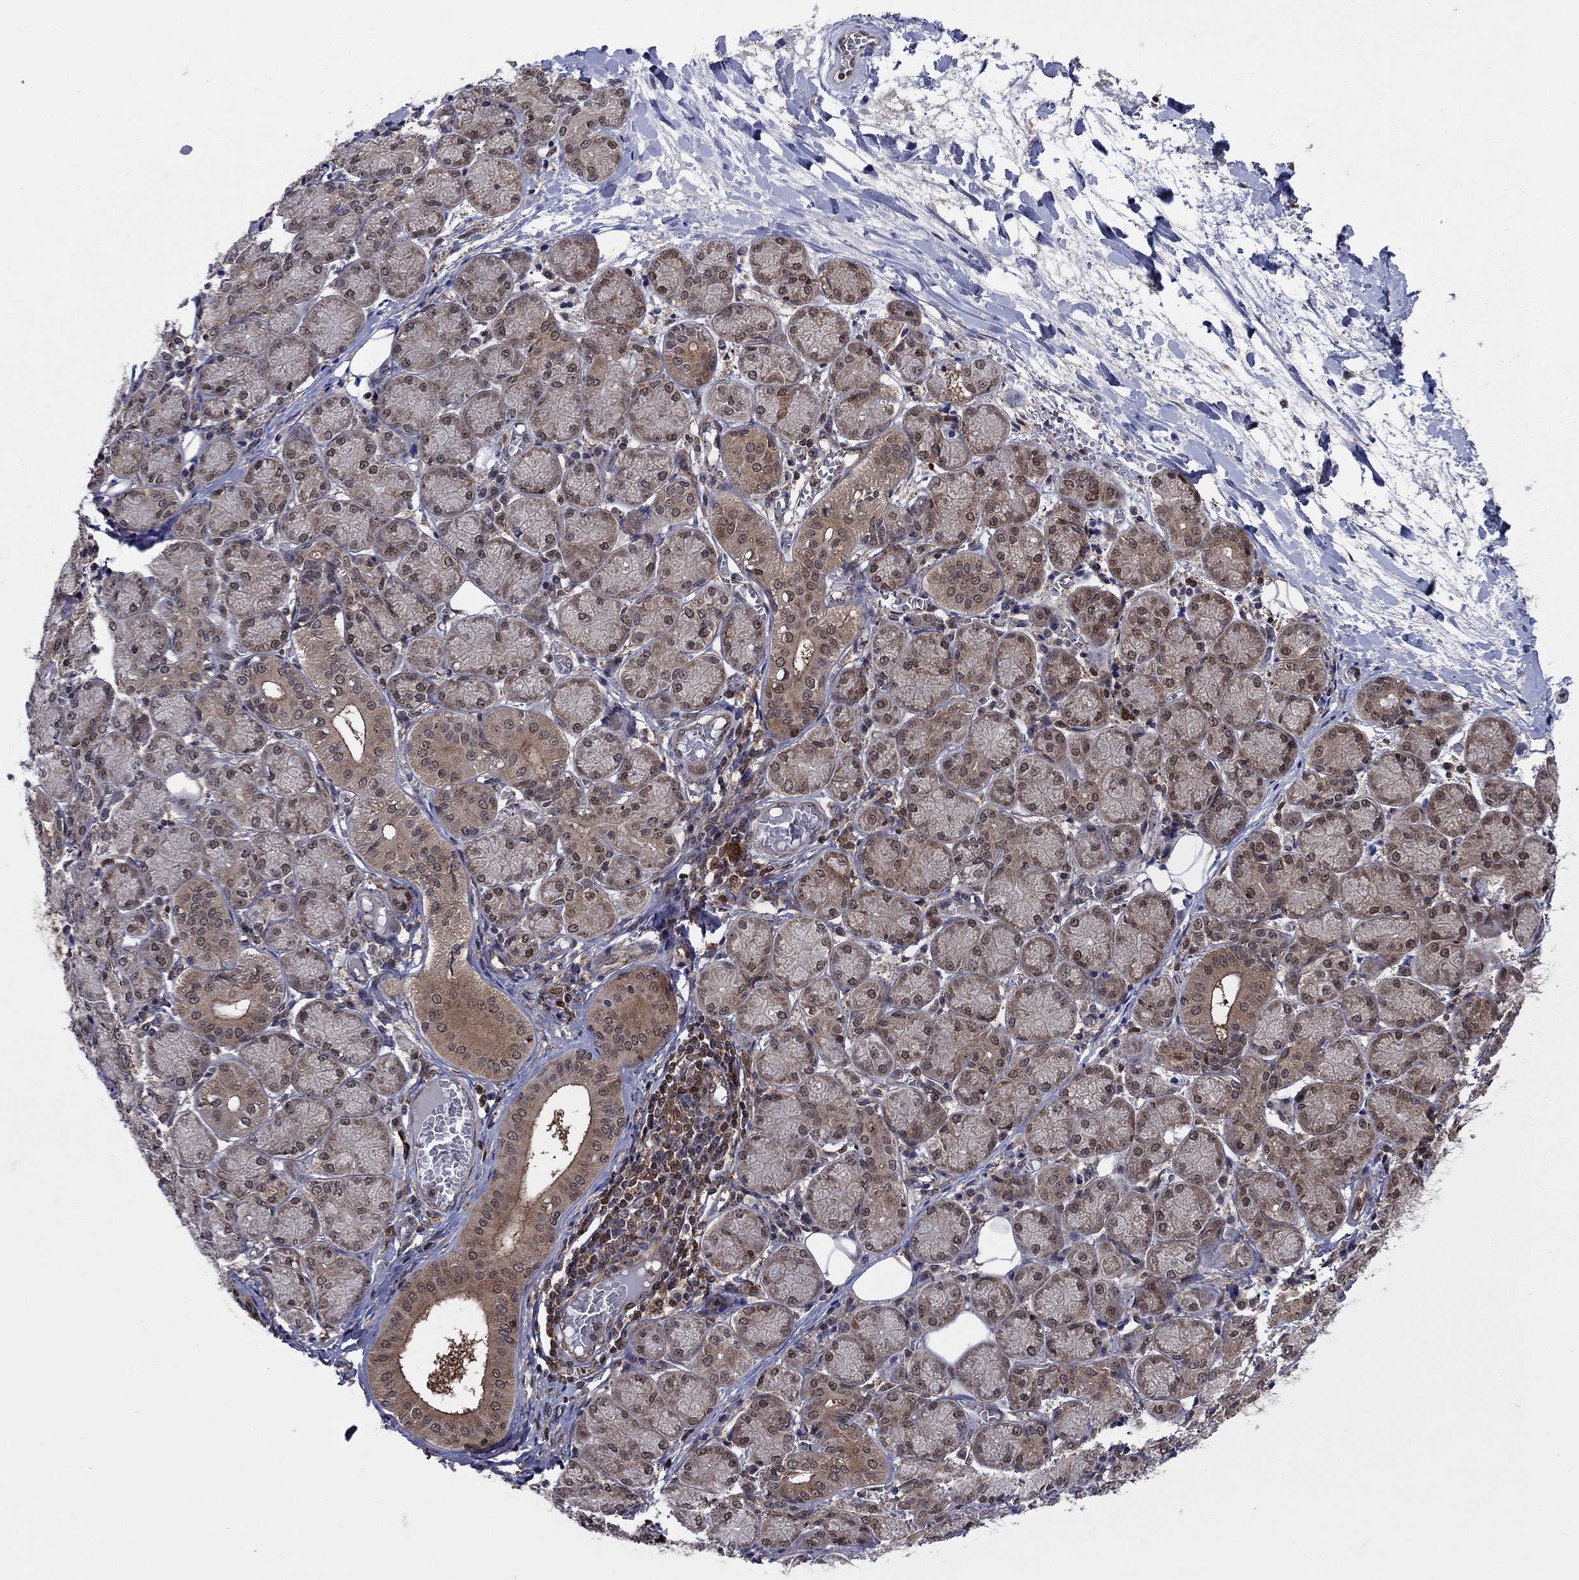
{"staining": {"intensity": "moderate", "quantity": "25%-75%", "location": "cytoplasmic/membranous,nuclear"}, "tissue": "salivary gland", "cell_type": "Glandular cells", "image_type": "normal", "snomed": [{"axis": "morphology", "description": "Normal tissue, NOS"}, {"axis": "topography", "description": "Salivary gland"}, {"axis": "topography", "description": "Peripheral nerve tissue"}], "caption": "Protein staining by immunohistochemistry (IHC) demonstrates moderate cytoplasmic/membranous,nuclear expression in about 25%-75% of glandular cells in benign salivary gland. (DAB (3,3'-diaminobenzidine) IHC, brown staining for protein, blue staining for nuclei).", "gene": "CACYBP", "patient": {"sex": "female", "age": 24}}